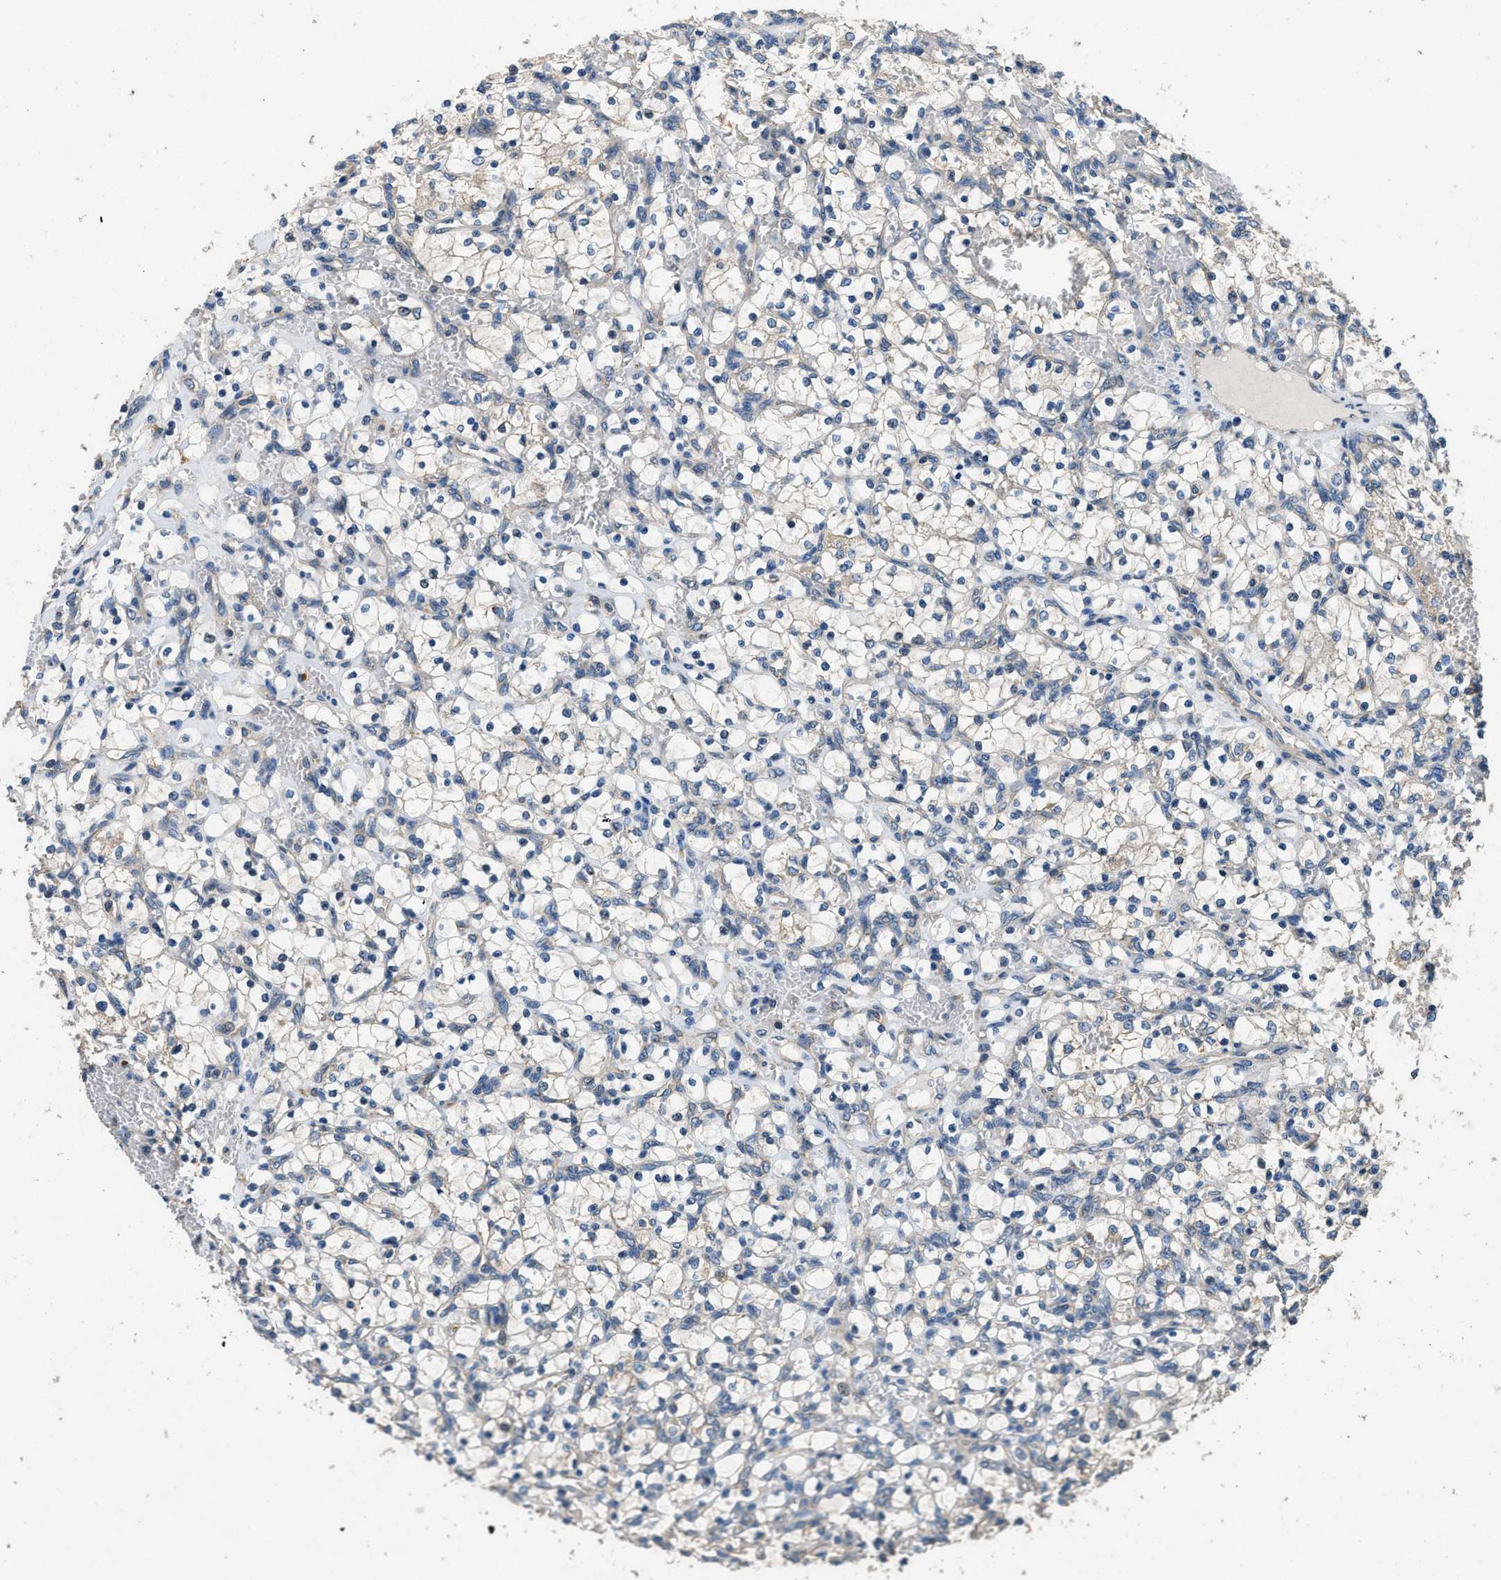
{"staining": {"intensity": "negative", "quantity": "none", "location": "none"}, "tissue": "renal cancer", "cell_type": "Tumor cells", "image_type": "cancer", "snomed": [{"axis": "morphology", "description": "Adenocarcinoma, NOS"}, {"axis": "topography", "description": "Kidney"}], "caption": "Tumor cells are negative for protein expression in human renal cancer.", "gene": "SSH2", "patient": {"sex": "female", "age": 69}}